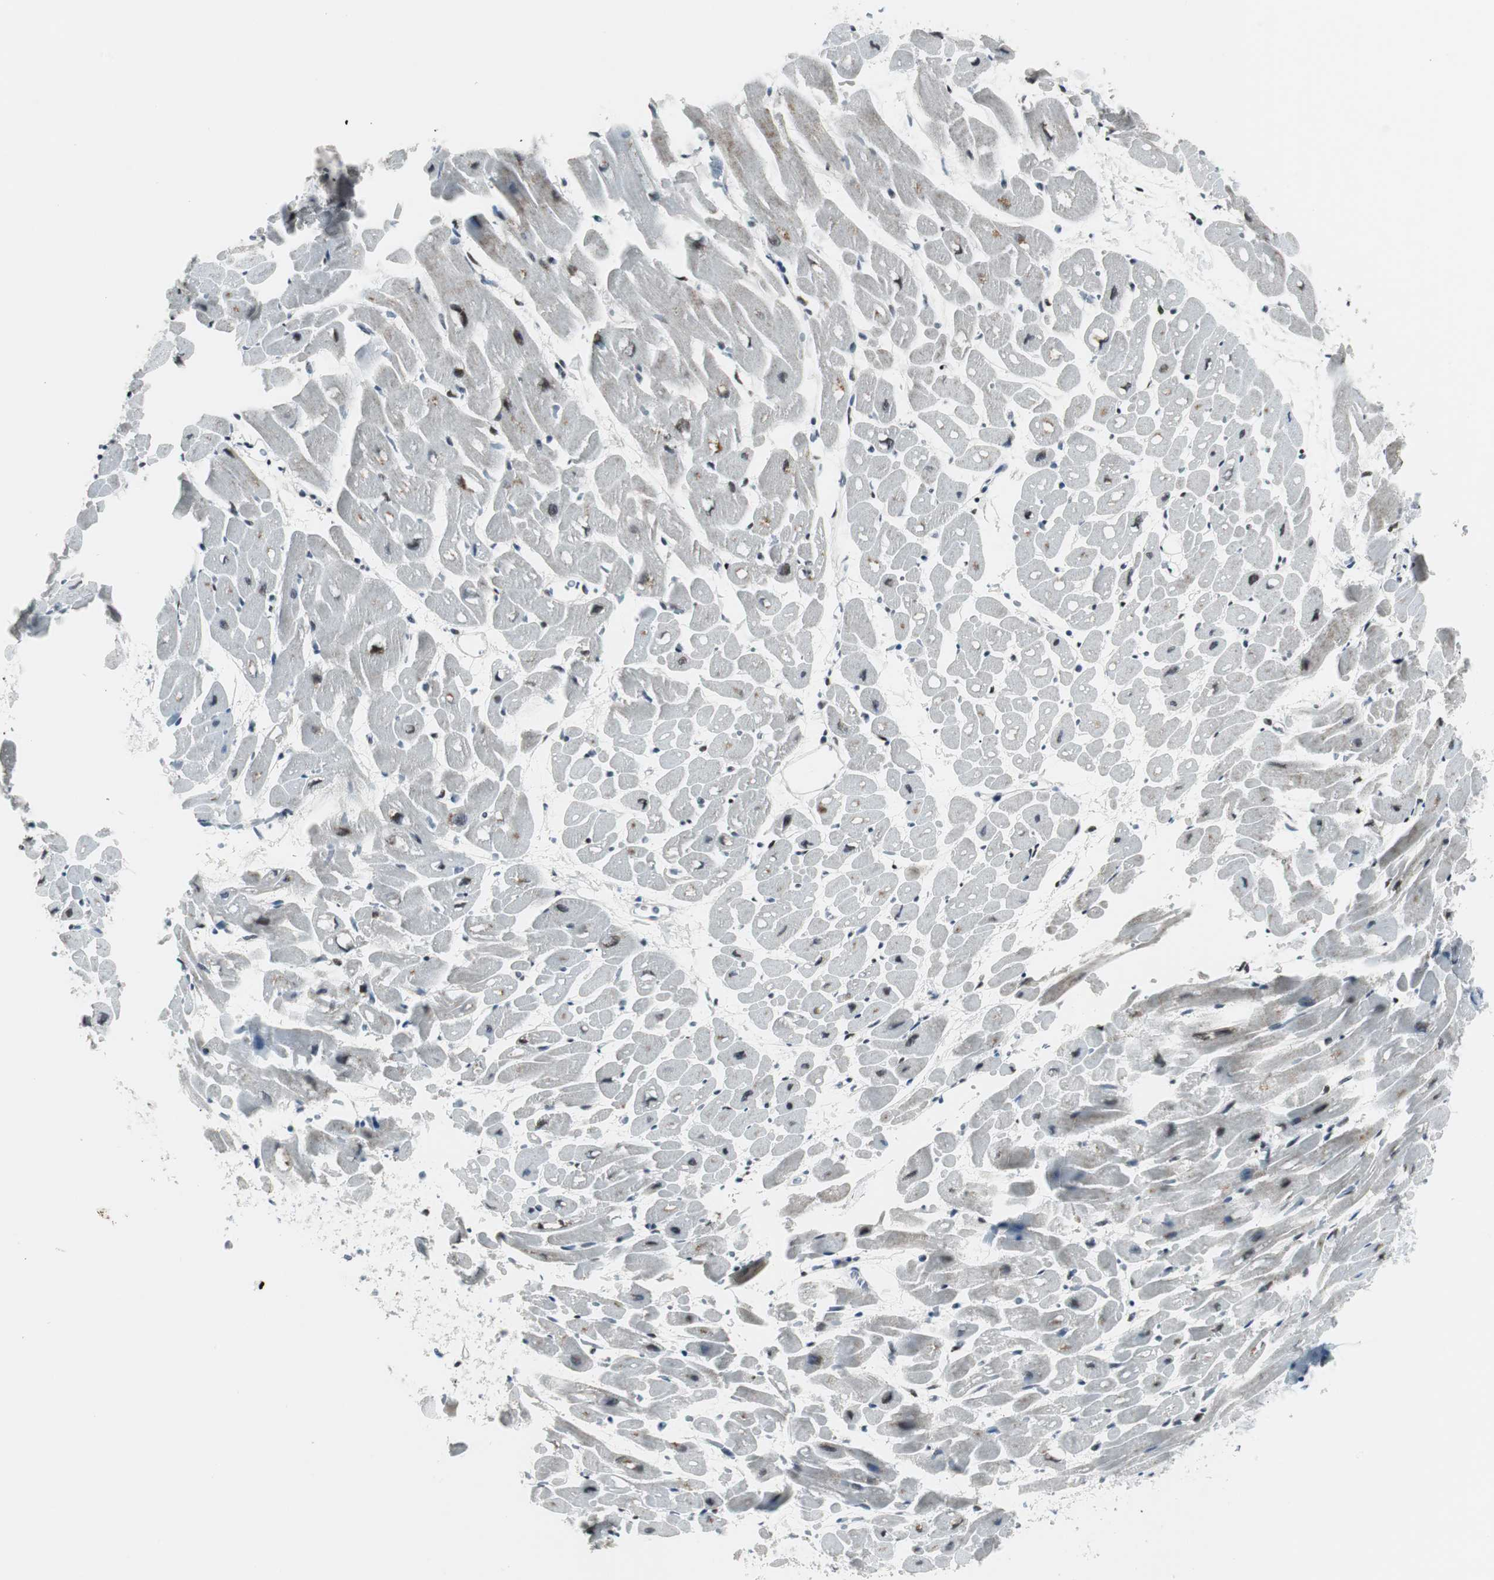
{"staining": {"intensity": "weak", "quantity": "<25%", "location": "cytoplasmic/membranous"}, "tissue": "heart muscle", "cell_type": "Cardiomyocytes", "image_type": "normal", "snomed": [{"axis": "morphology", "description": "Normal tissue, NOS"}, {"axis": "topography", "description": "Heart"}], "caption": "Heart muscle stained for a protein using IHC reveals no staining cardiomyocytes.", "gene": "MTA1", "patient": {"sex": "male", "age": 45}}